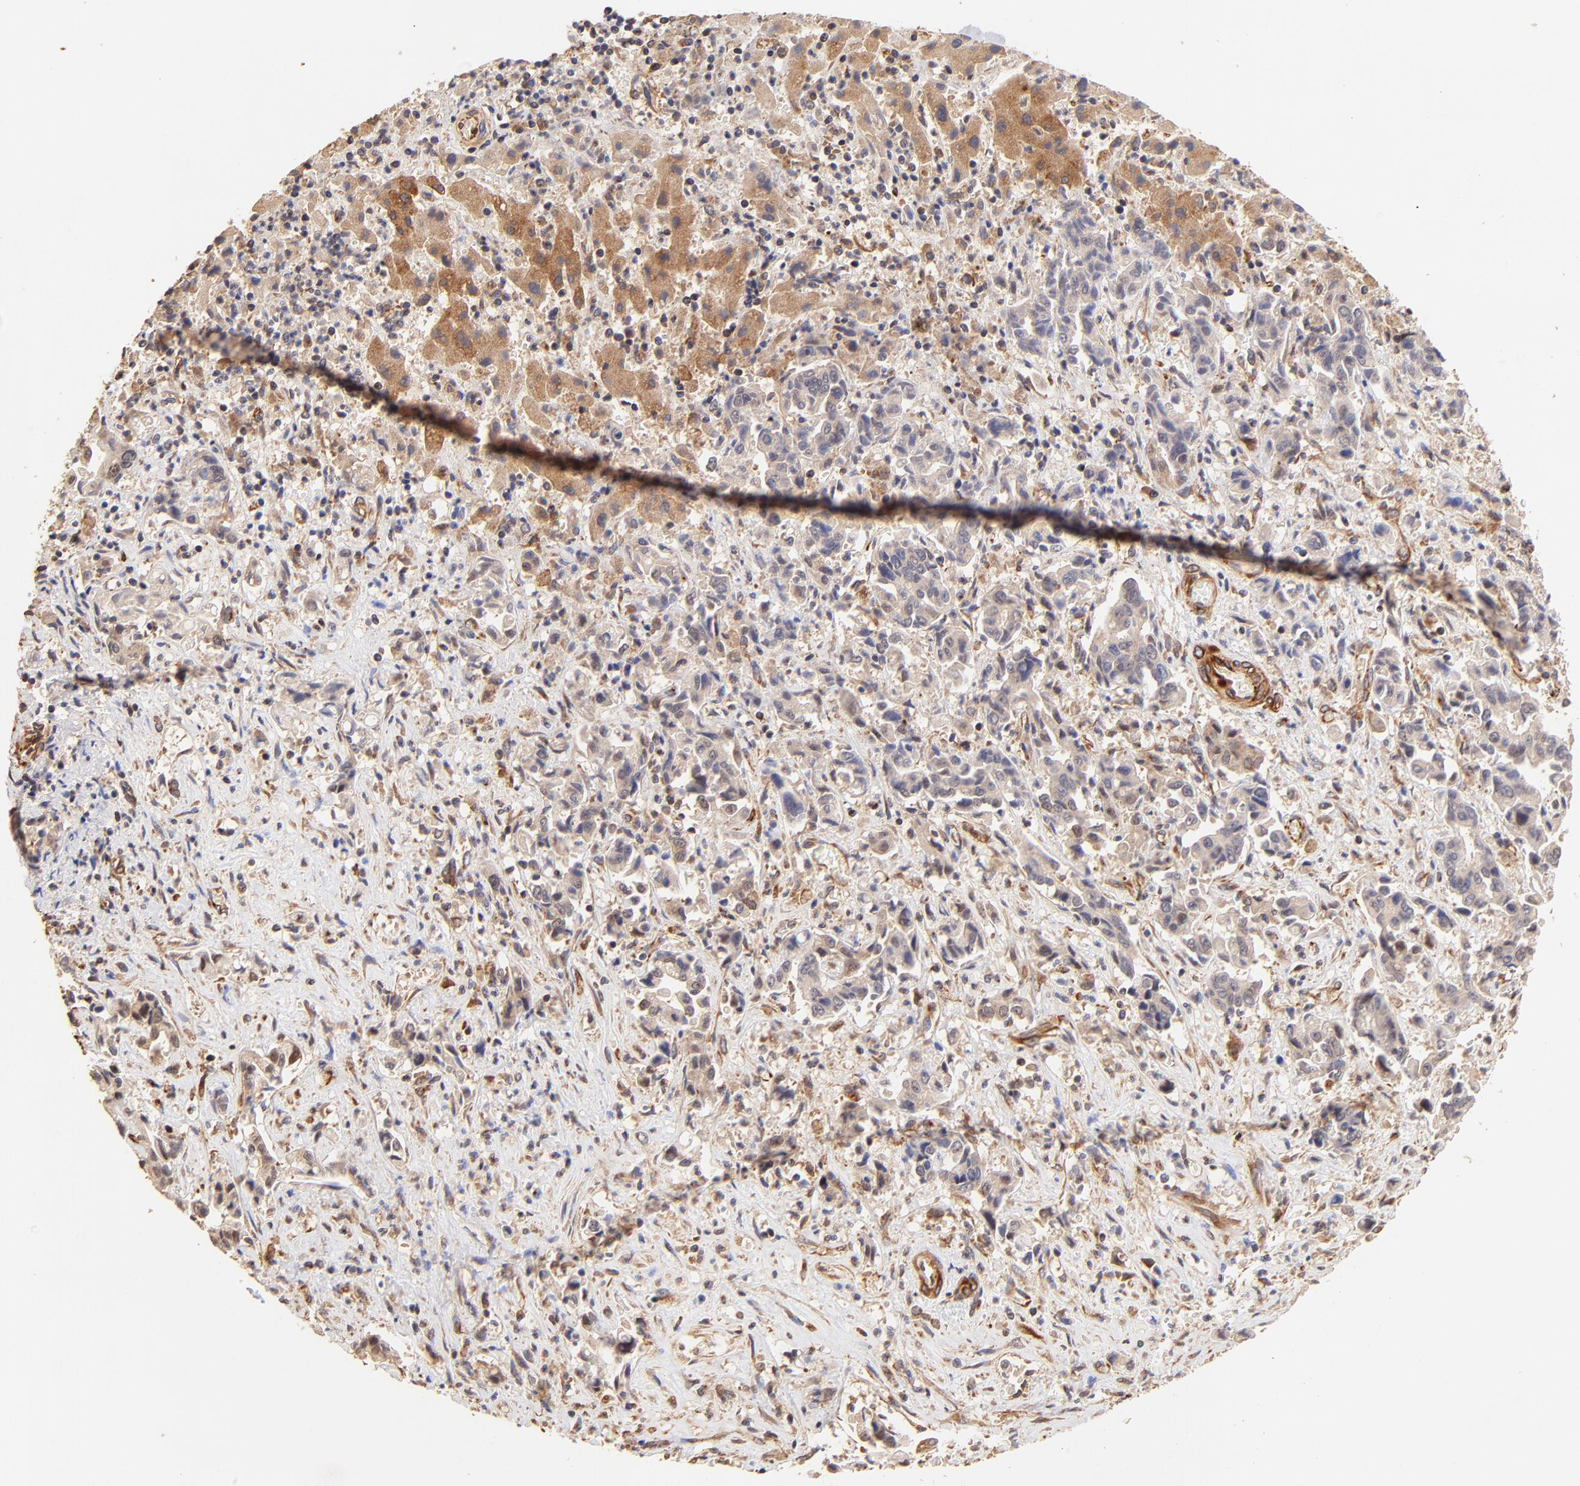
{"staining": {"intensity": "moderate", "quantity": "25%-75%", "location": "cytoplasmic/membranous"}, "tissue": "liver cancer", "cell_type": "Tumor cells", "image_type": "cancer", "snomed": [{"axis": "morphology", "description": "Cholangiocarcinoma"}, {"axis": "topography", "description": "Liver"}], "caption": "Moderate cytoplasmic/membranous protein positivity is seen in about 25%-75% of tumor cells in cholangiocarcinoma (liver).", "gene": "TNFAIP3", "patient": {"sex": "male", "age": 57}}